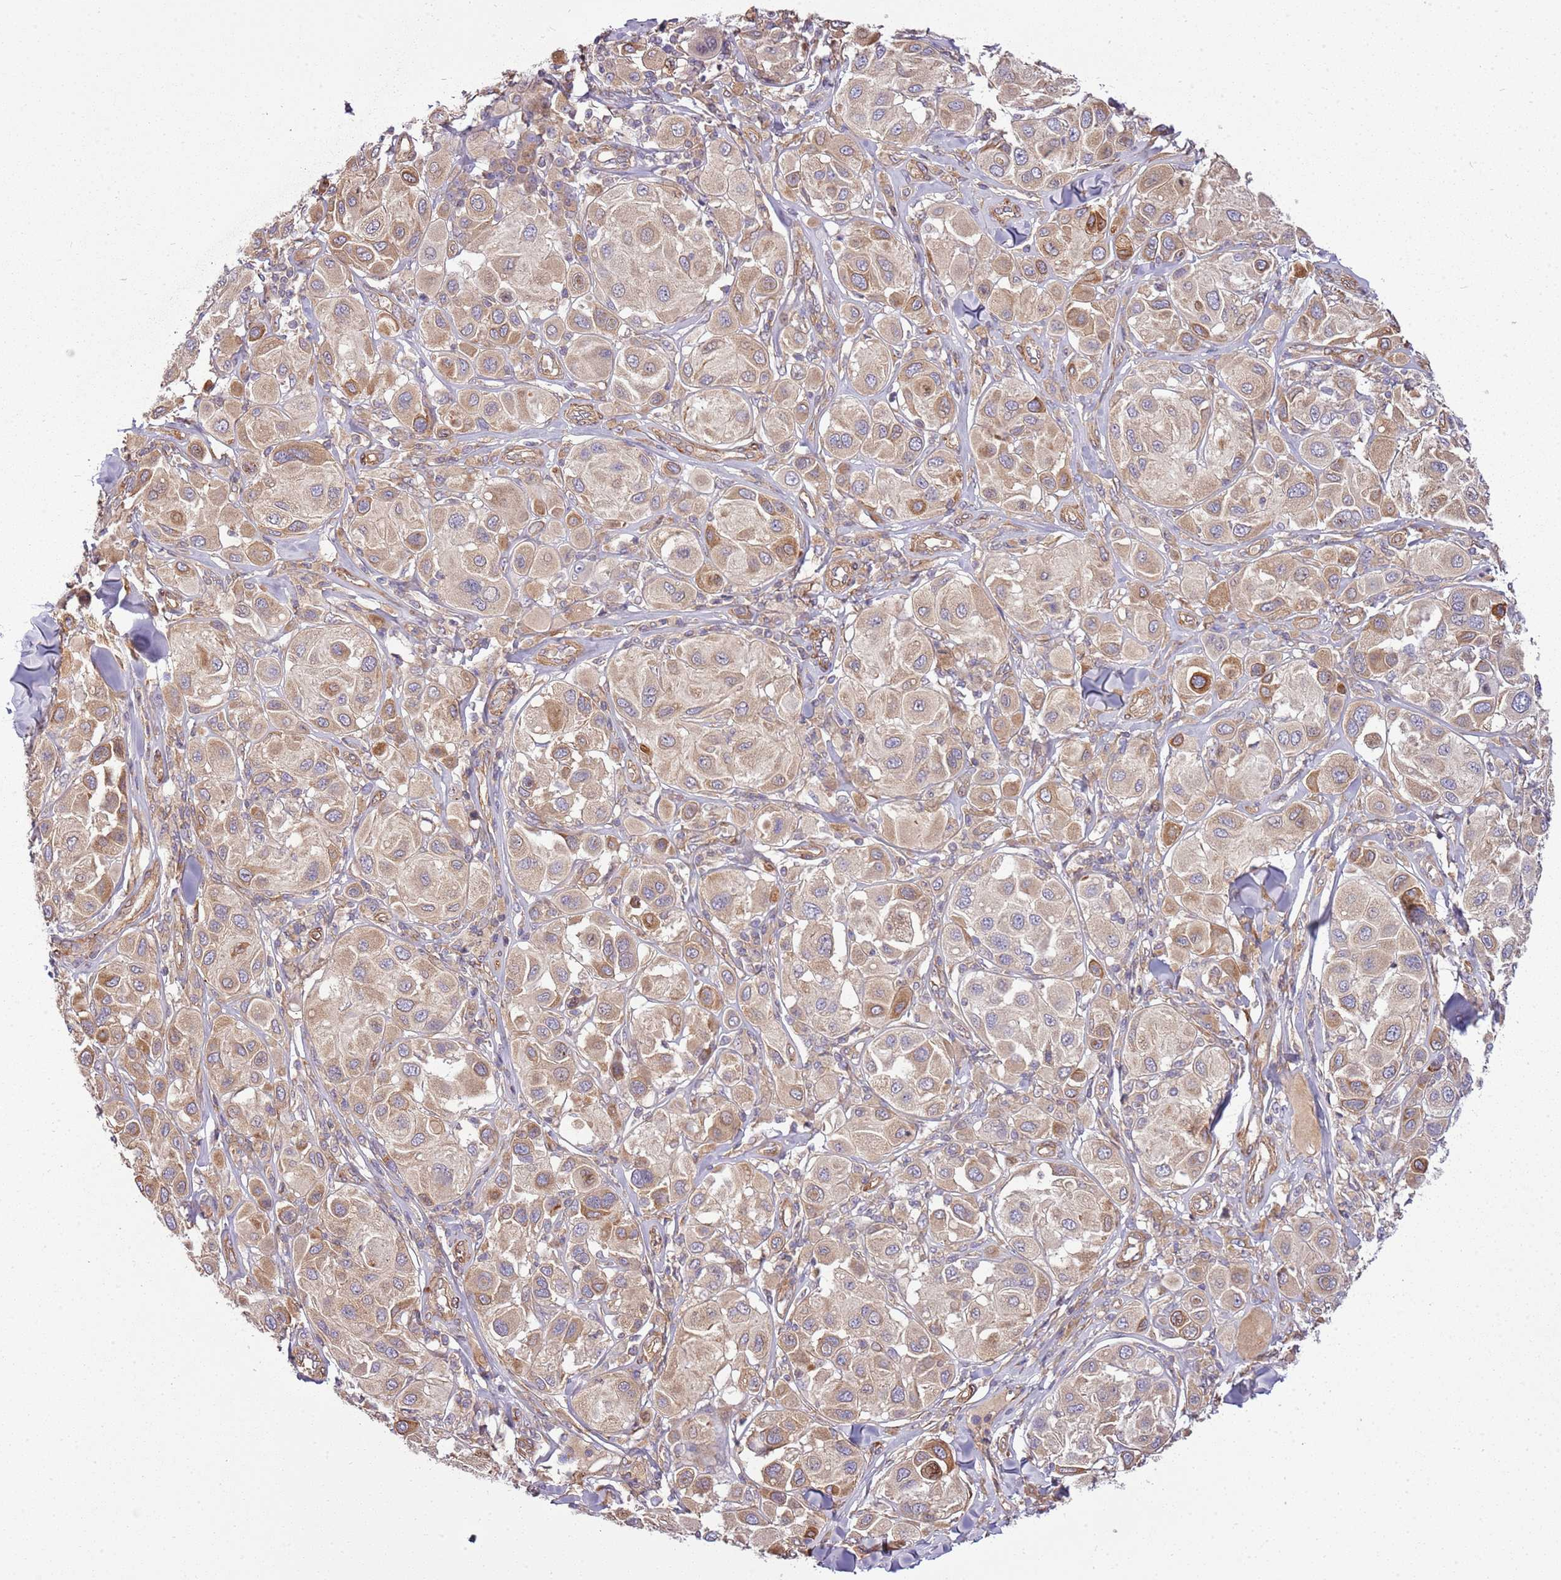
{"staining": {"intensity": "moderate", "quantity": "25%-75%", "location": "cytoplasmic/membranous"}, "tissue": "melanoma", "cell_type": "Tumor cells", "image_type": "cancer", "snomed": [{"axis": "morphology", "description": "Malignant melanoma, Metastatic site"}, {"axis": "topography", "description": "Skin"}], "caption": "An image showing moderate cytoplasmic/membranous expression in about 25%-75% of tumor cells in malignant melanoma (metastatic site), as visualized by brown immunohistochemical staining.", "gene": "GNL1", "patient": {"sex": "male", "age": 41}}